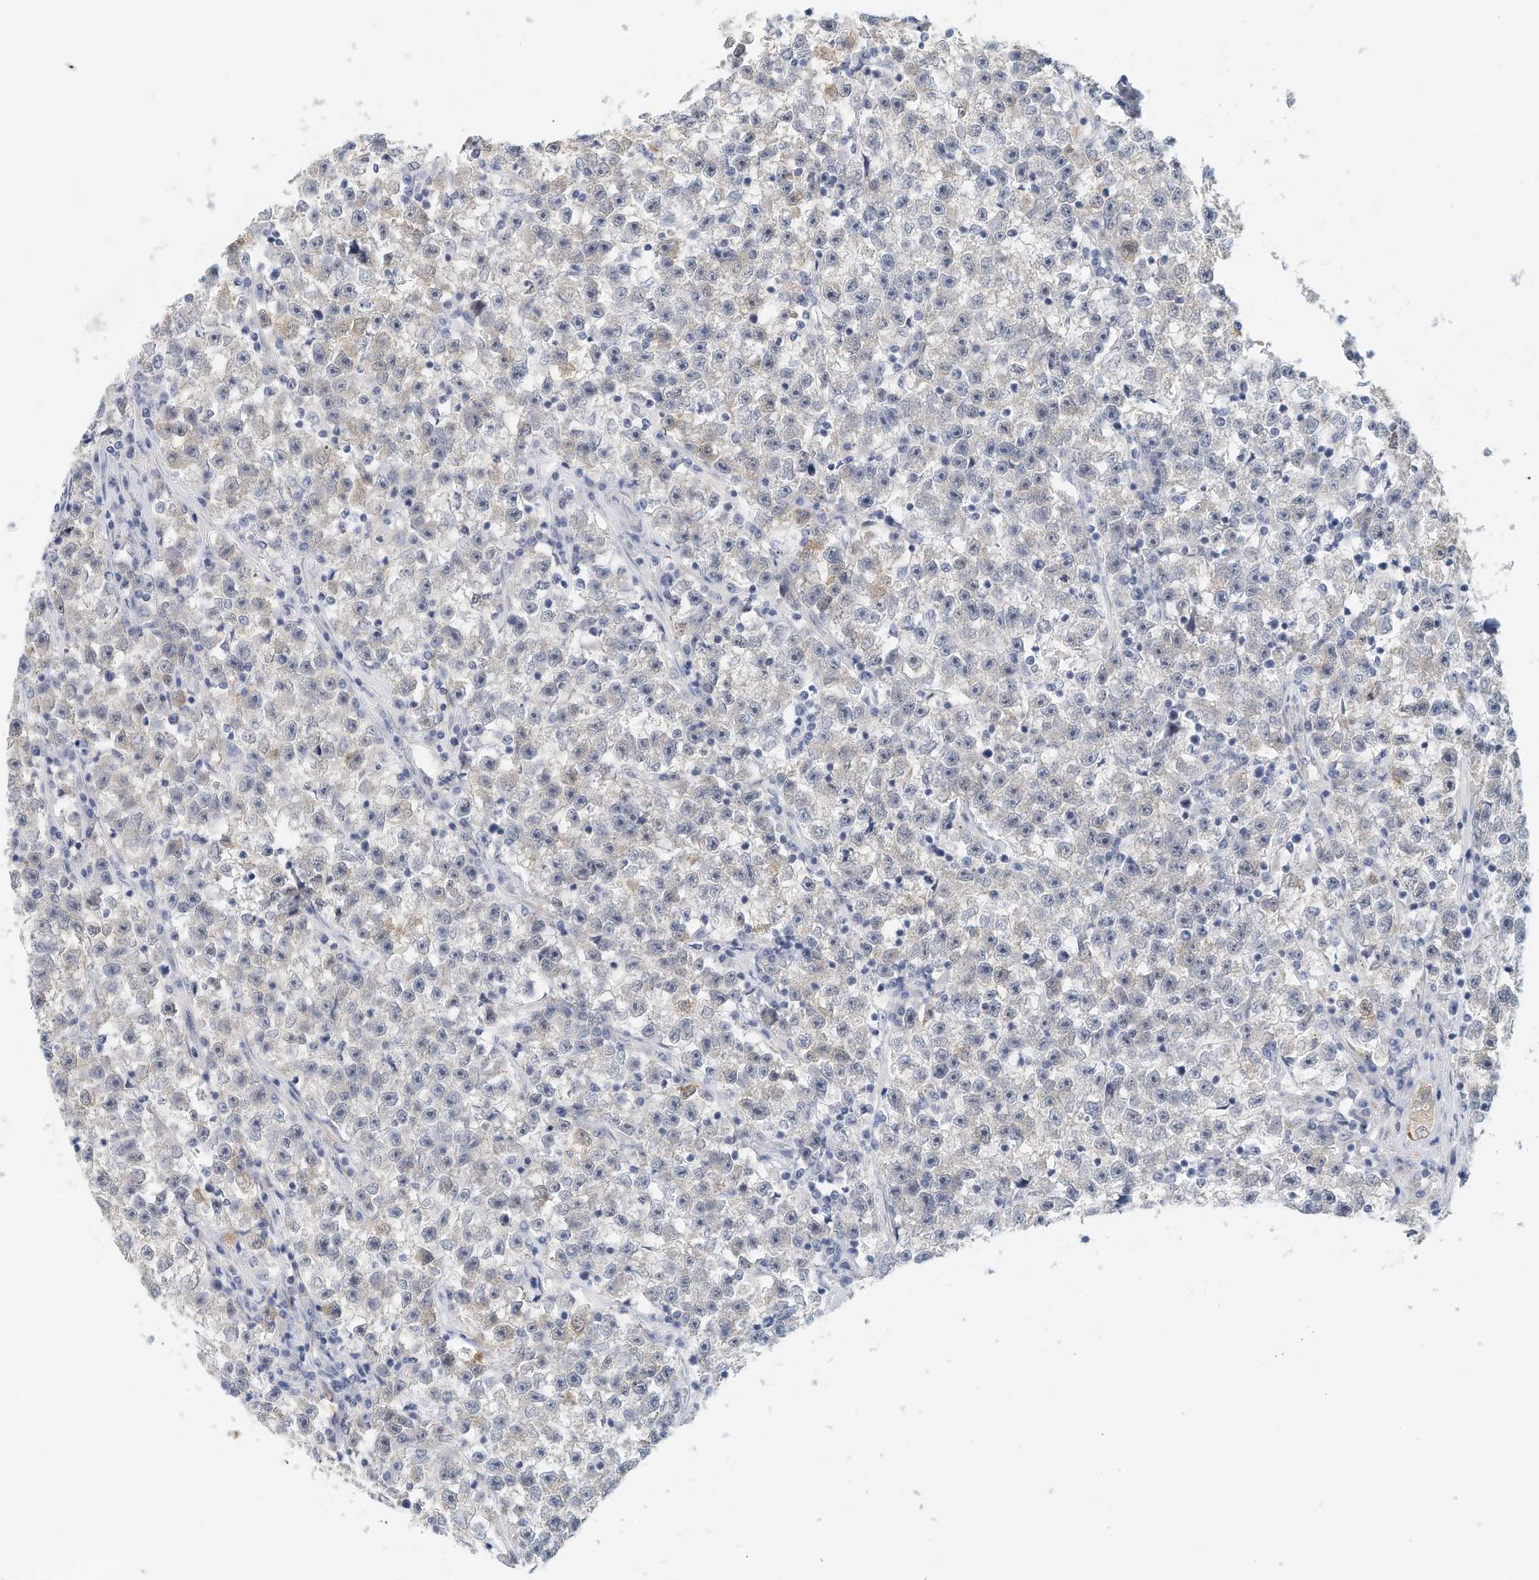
{"staining": {"intensity": "negative", "quantity": "none", "location": "none"}, "tissue": "testis cancer", "cell_type": "Tumor cells", "image_type": "cancer", "snomed": [{"axis": "morphology", "description": "Seminoma, NOS"}, {"axis": "topography", "description": "Testis"}], "caption": "Immunohistochemistry of human testis cancer shows no staining in tumor cells.", "gene": "ARHGAP28", "patient": {"sex": "male", "age": 22}}